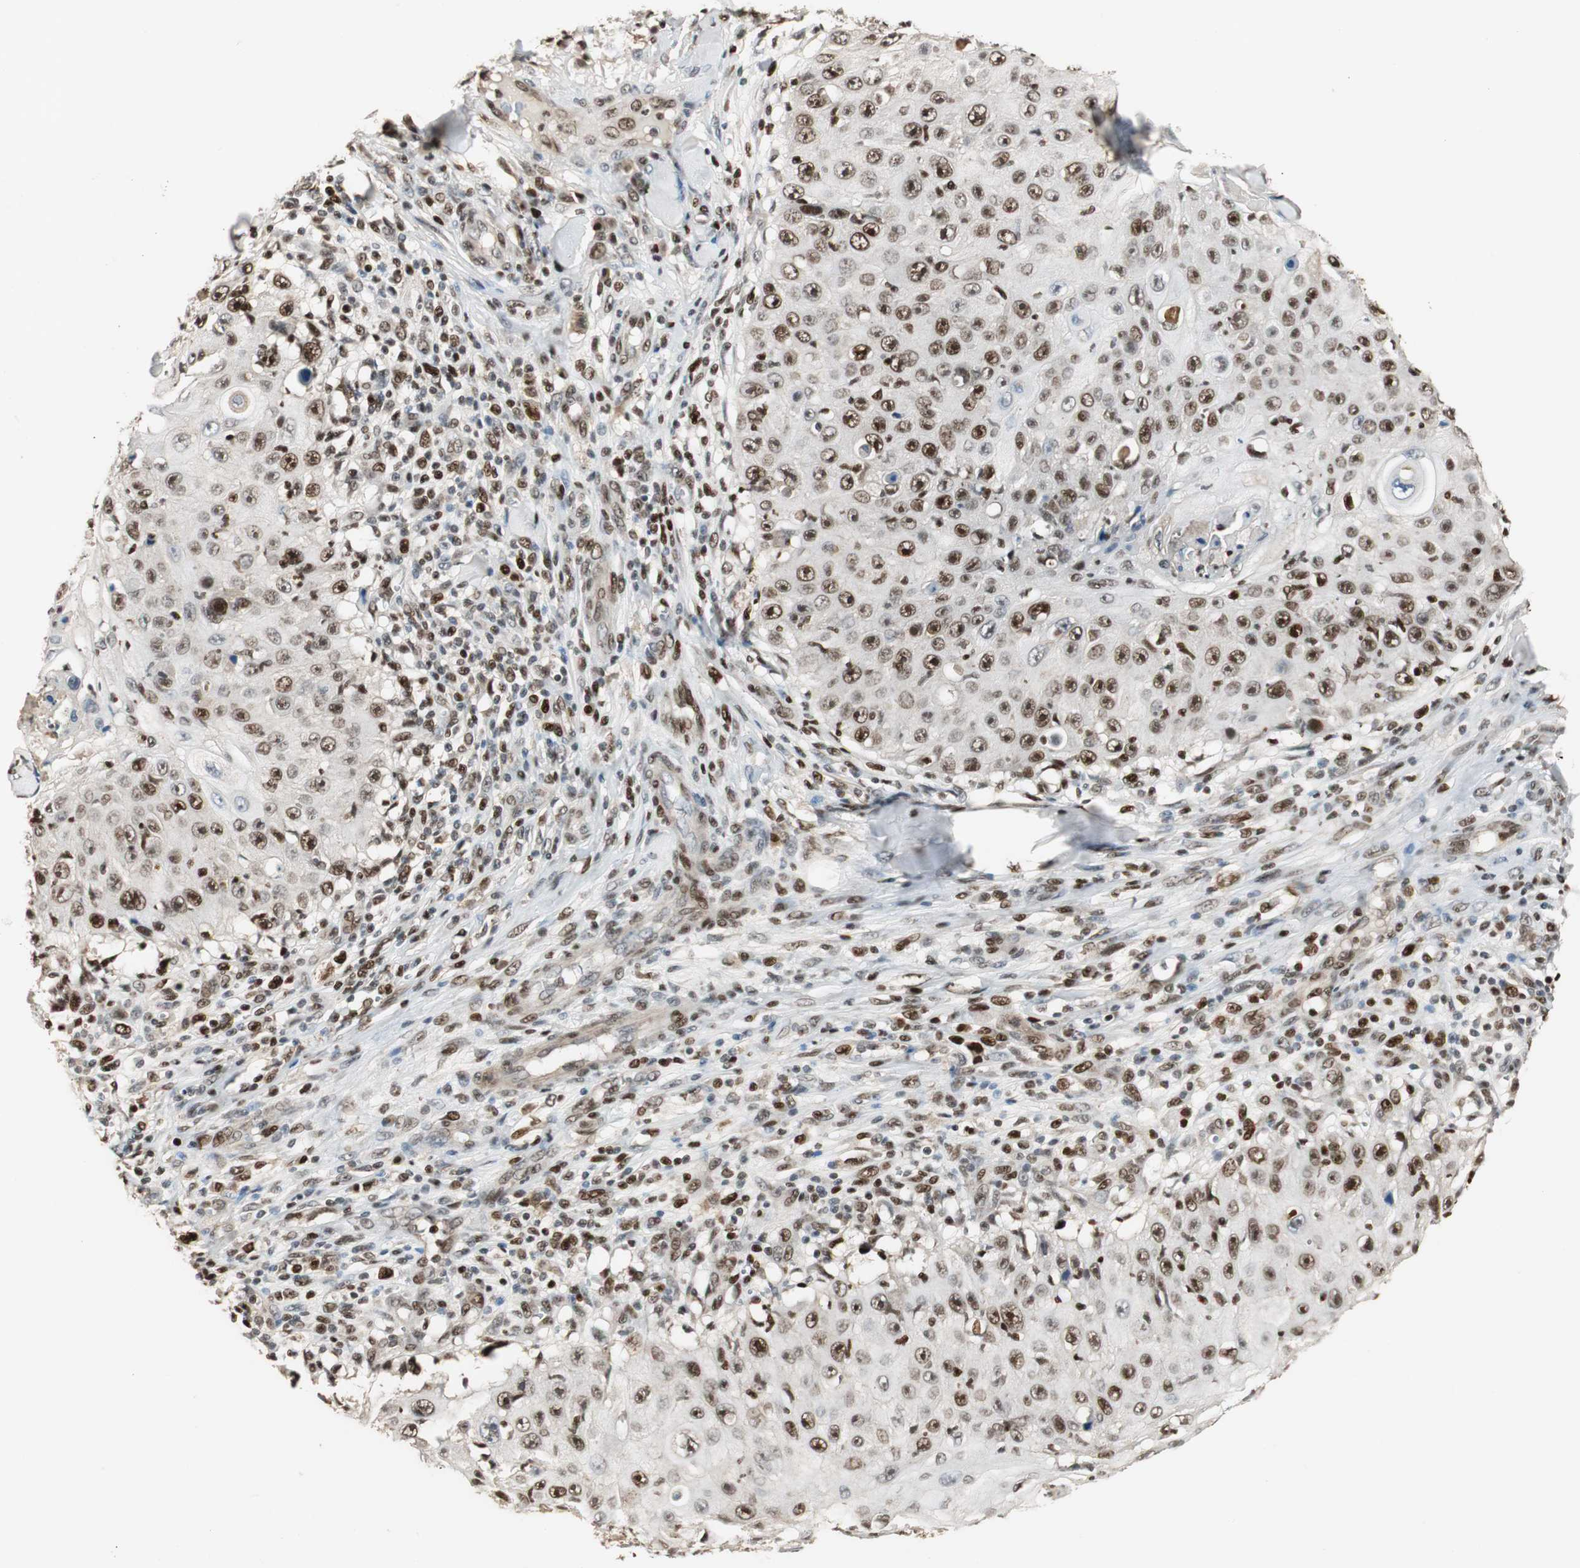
{"staining": {"intensity": "moderate", "quantity": "25%-75%", "location": "nuclear"}, "tissue": "skin cancer", "cell_type": "Tumor cells", "image_type": "cancer", "snomed": [{"axis": "morphology", "description": "Squamous cell carcinoma, NOS"}, {"axis": "topography", "description": "Skin"}], "caption": "The histopathology image demonstrates staining of squamous cell carcinoma (skin), revealing moderate nuclear protein expression (brown color) within tumor cells.", "gene": "FEN1", "patient": {"sex": "male", "age": 86}}